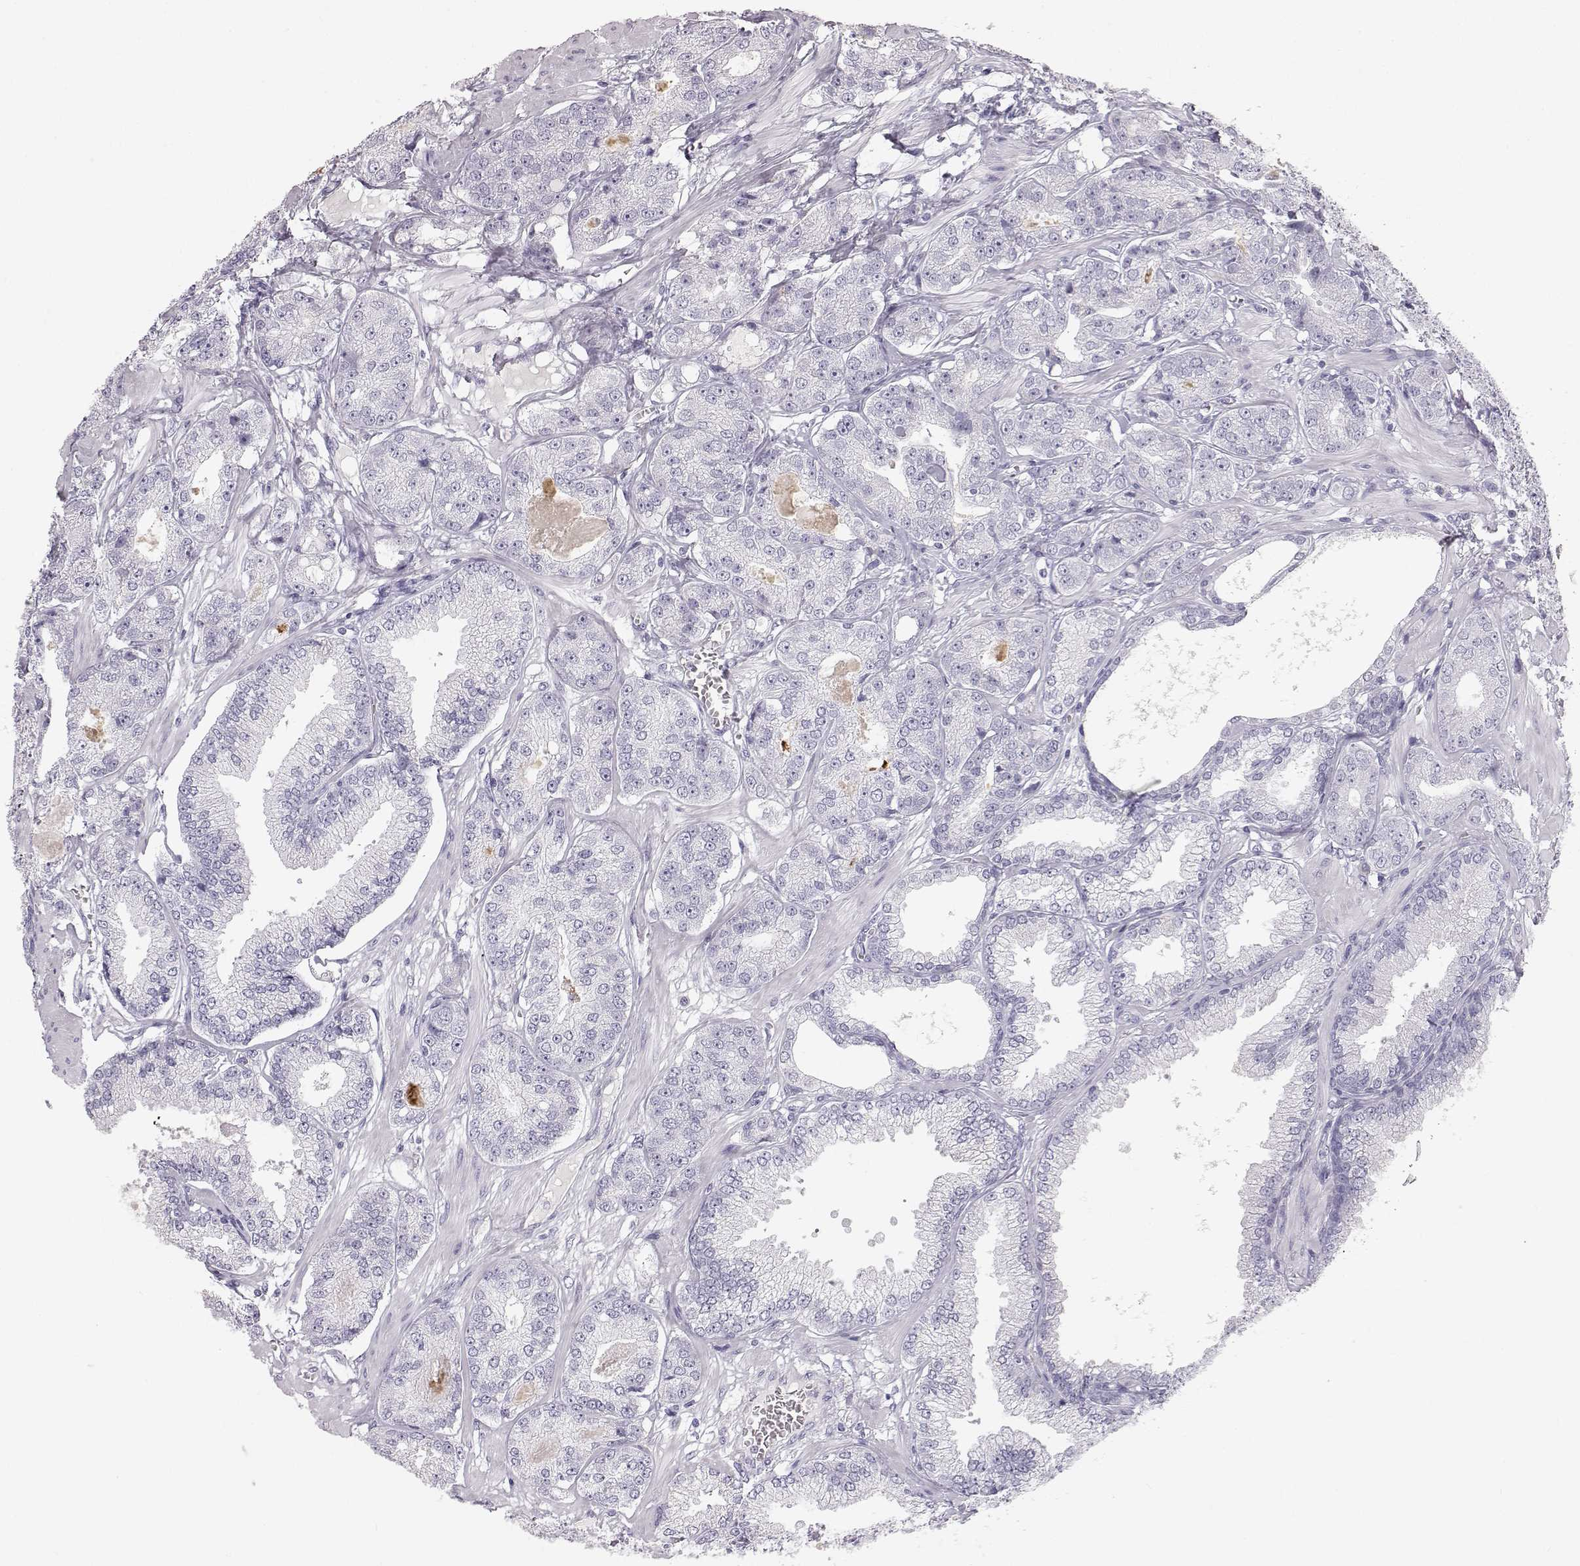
{"staining": {"intensity": "negative", "quantity": "none", "location": "none"}, "tissue": "prostate cancer", "cell_type": "Tumor cells", "image_type": "cancer", "snomed": [{"axis": "morphology", "description": "Adenocarcinoma, NOS"}, {"axis": "topography", "description": "Prostate"}], "caption": "Human prostate adenocarcinoma stained for a protein using immunohistochemistry shows no expression in tumor cells.", "gene": "KRTAP16-1", "patient": {"sex": "male", "age": 64}}